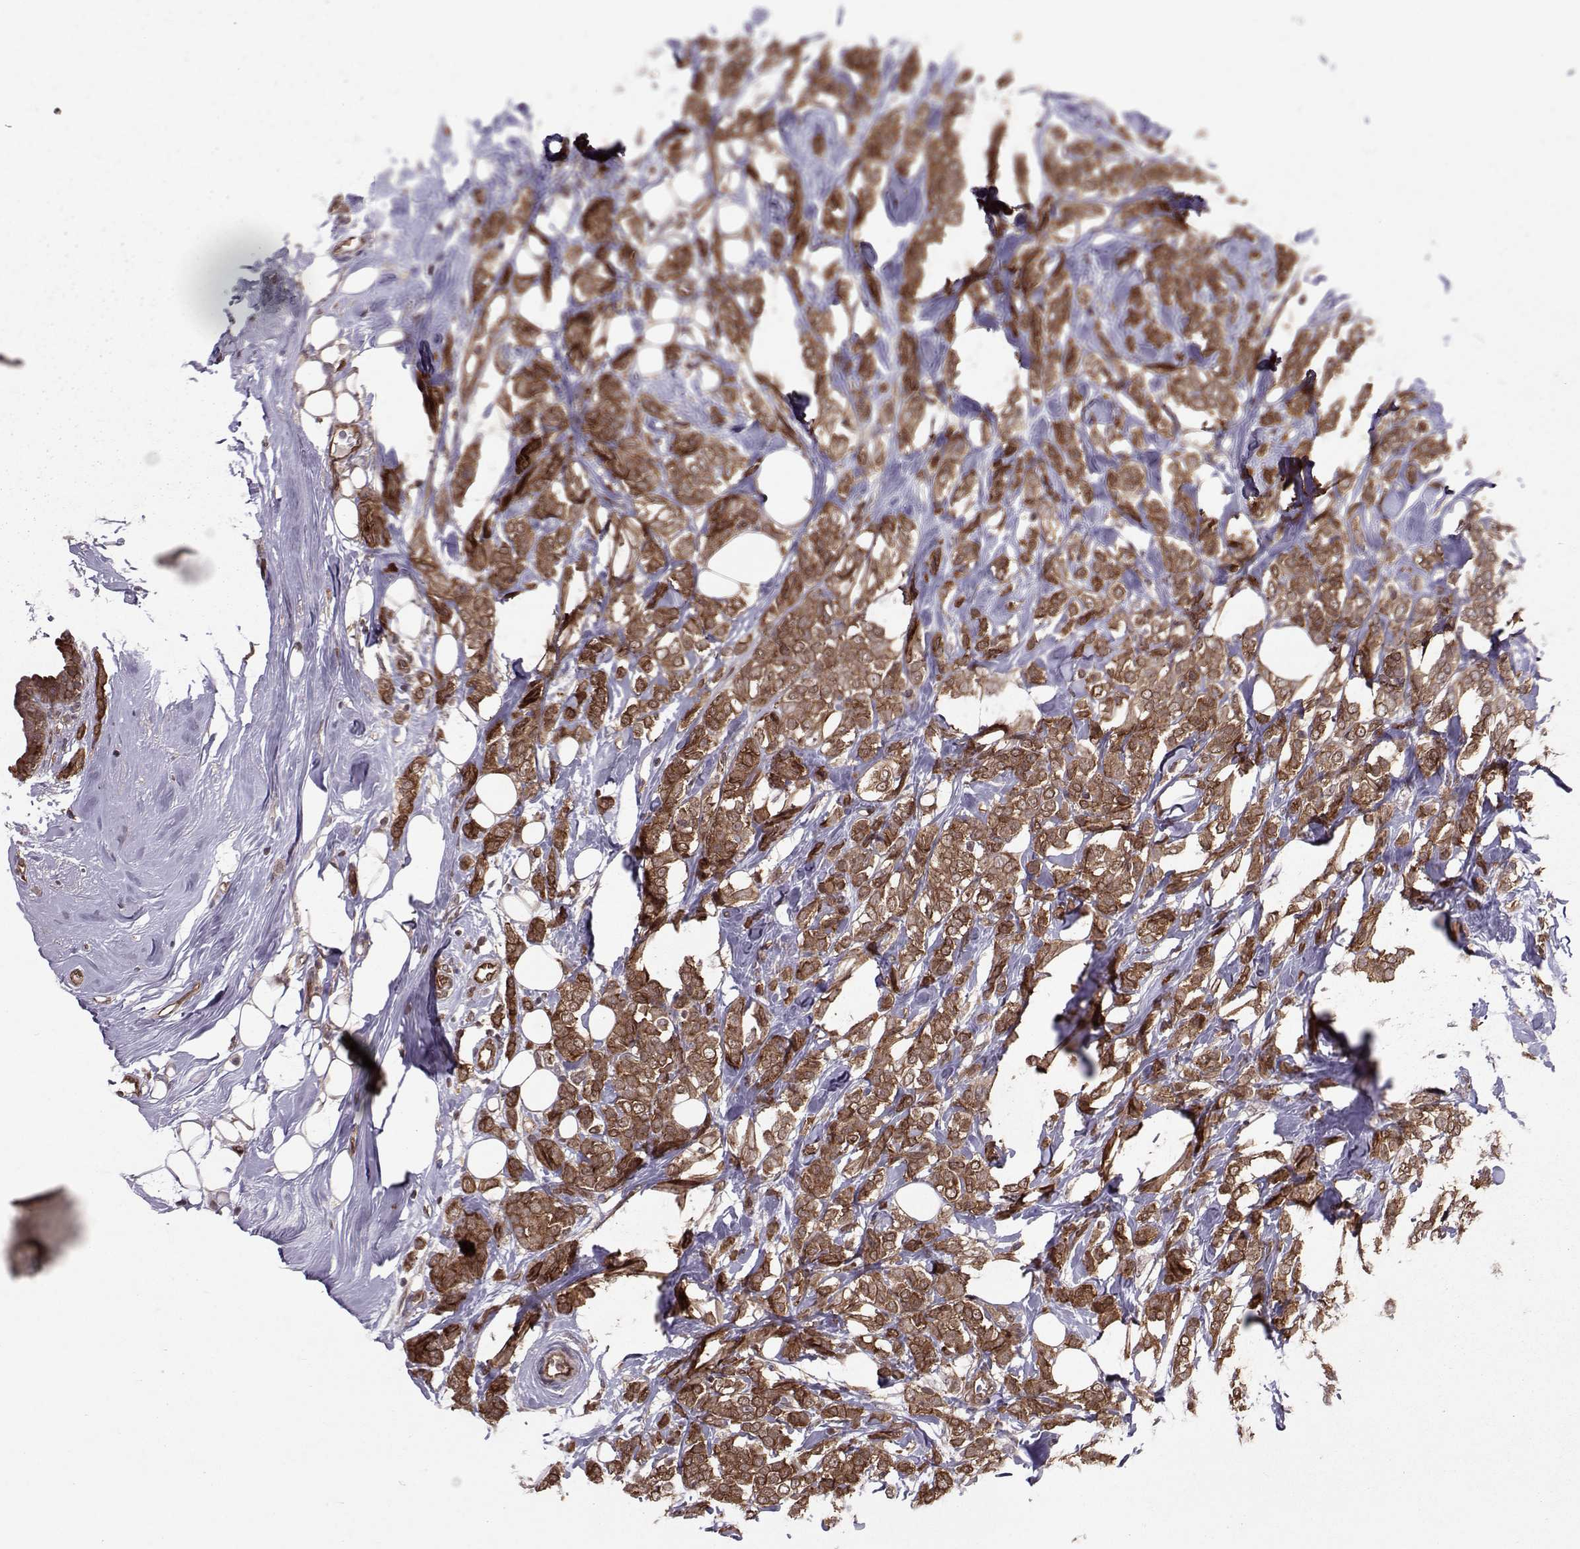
{"staining": {"intensity": "moderate", "quantity": ">75%", "location": "cytoplasmic/membranous"}, "tissue": "breast cancer", "cell_type": "Tumor cells", "image_type": "cancer", "snomed": [{"axis": "morphology", "description": "Lobular carcinoma"}, {"axis": "topography", "description": "Breast"}], "caption": "About >75% of tumor cells in lobular carcinoma (breast) display moderate cytoplasmic/membranous protein positivity as visualized by brown immunohistochemical staining.", "gene": "PPP2R2A", "patient": {"sex": "female", "age": 49}}